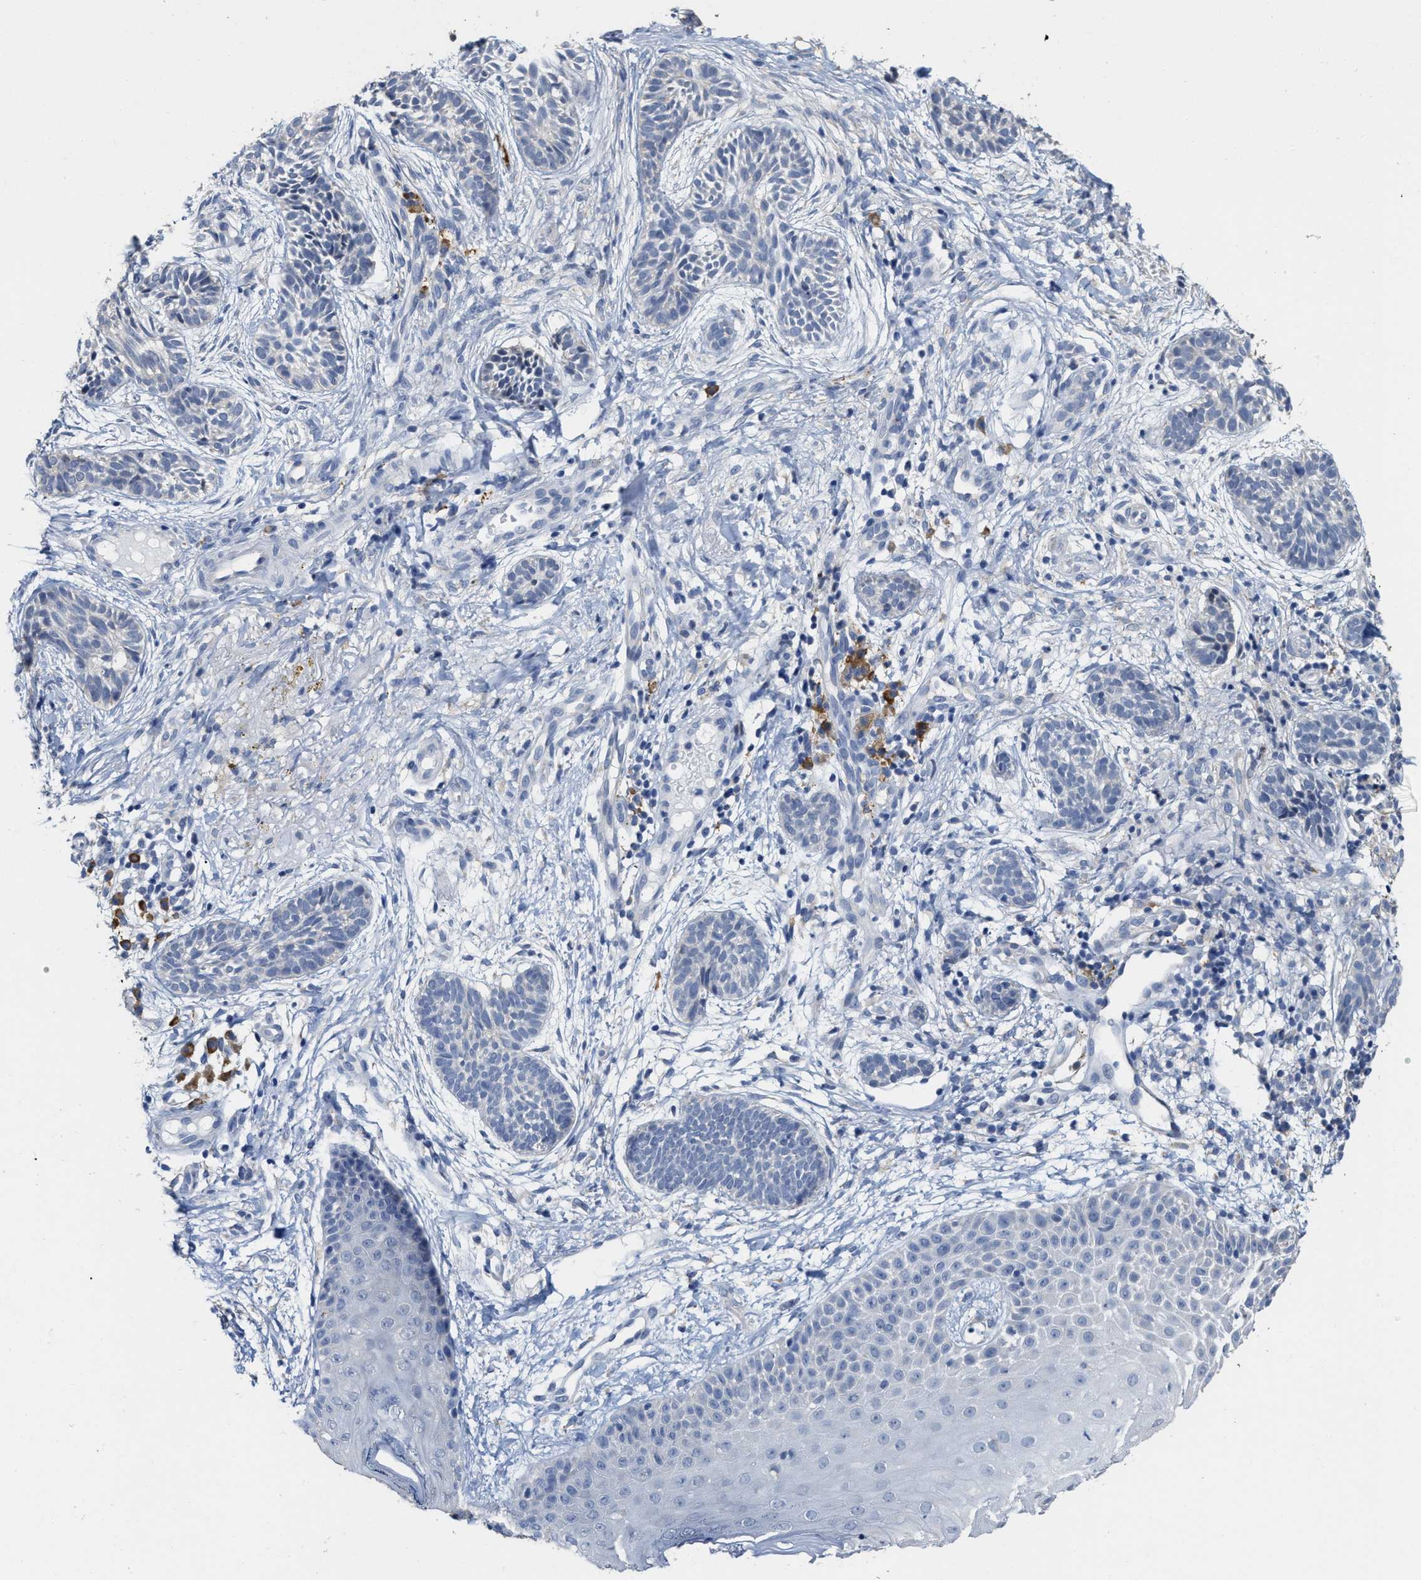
{"staining": {"intensity": "negative", "quantity": "none", "location": "none"}, "tissue": "skin cancer", "cell_type": "Tumor cells", "image_type": "cancer", "snomed": [{"axis": "morphology", "description": "Normal tissue, NOS"}, {"axis": "morphology", "description": "Basal cell carcinoma"}, {"axis": "topography", "description": "Skin"}], "caption": "This micrograph is of skin cancer (basal cell carcinoma) stained with immunohistochemistry (IHC) to label a protein in brown with the nuclei are counter-stained blue. There is no expression in tumor cells.", "gene": "RYR2", "patient": {"sex": "male", "age": 63}}